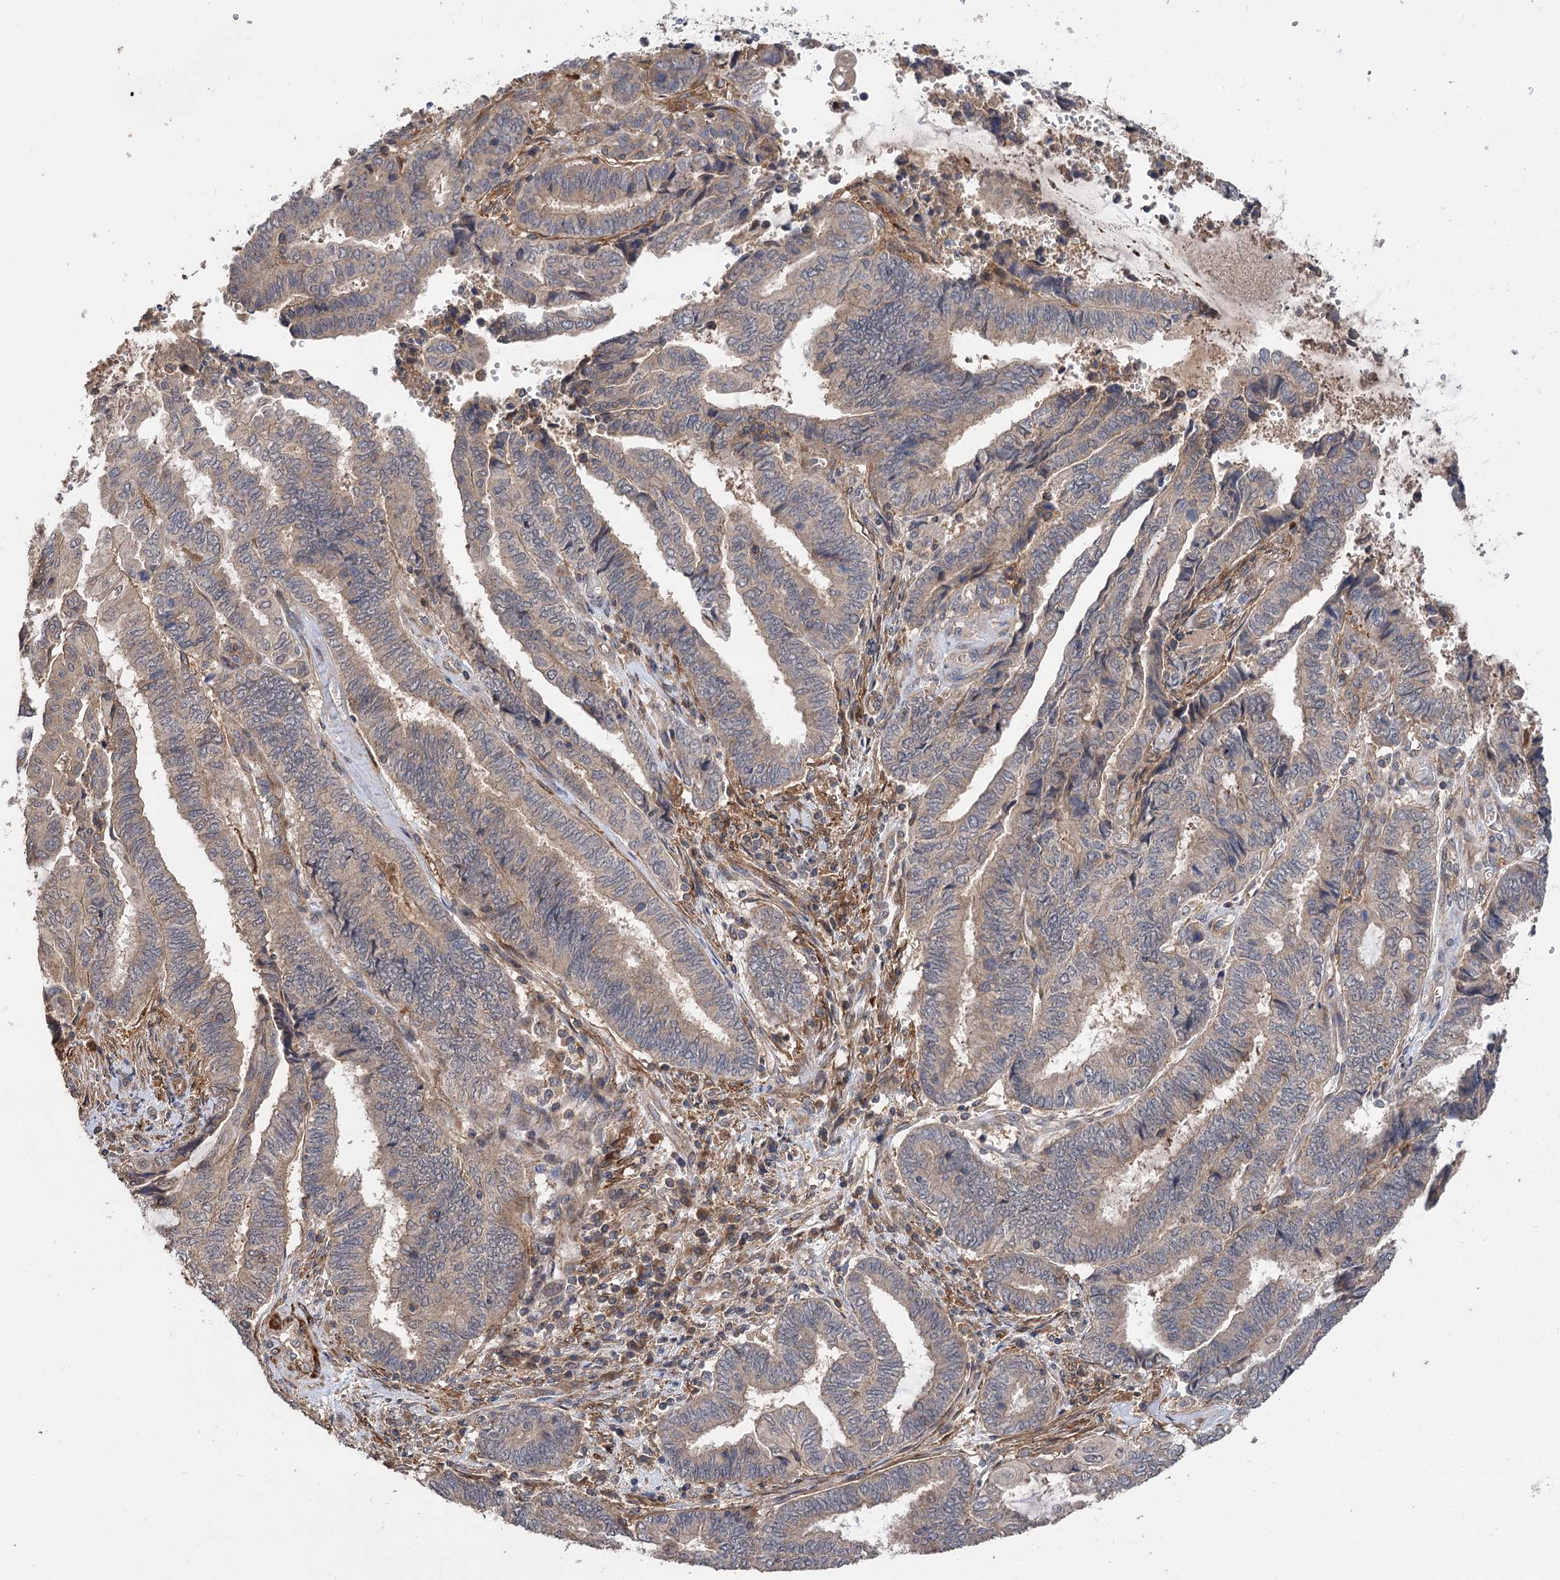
{"staining": {"intensity": "weak", "quantity": "25%-75%", "location": "cytoplasmic/membranous"}, "tissue": "endometrial cancer", "cell_type": "Tumor cells", "image_type": "cancer", "snomed": [{"axis": "morphology", "description": "Adenocarcinoma, NOS"}, {"axis": "topography", "description": "Uterus"}, {"axis": "topography", "description": "Endometrium"}], "caption": "DAB (3,3'-diaminobenzidine) immunohistochemical staining of human endometrial adenocarcinoma reveals weak cytoplasmic/membranous protein positivity in approximately 25%-75% of tumor cells. (IHC, brightfield microscopy, high magnification).", "gene": "FBXW8", "patient": {"sex": "female", "age": 70}}